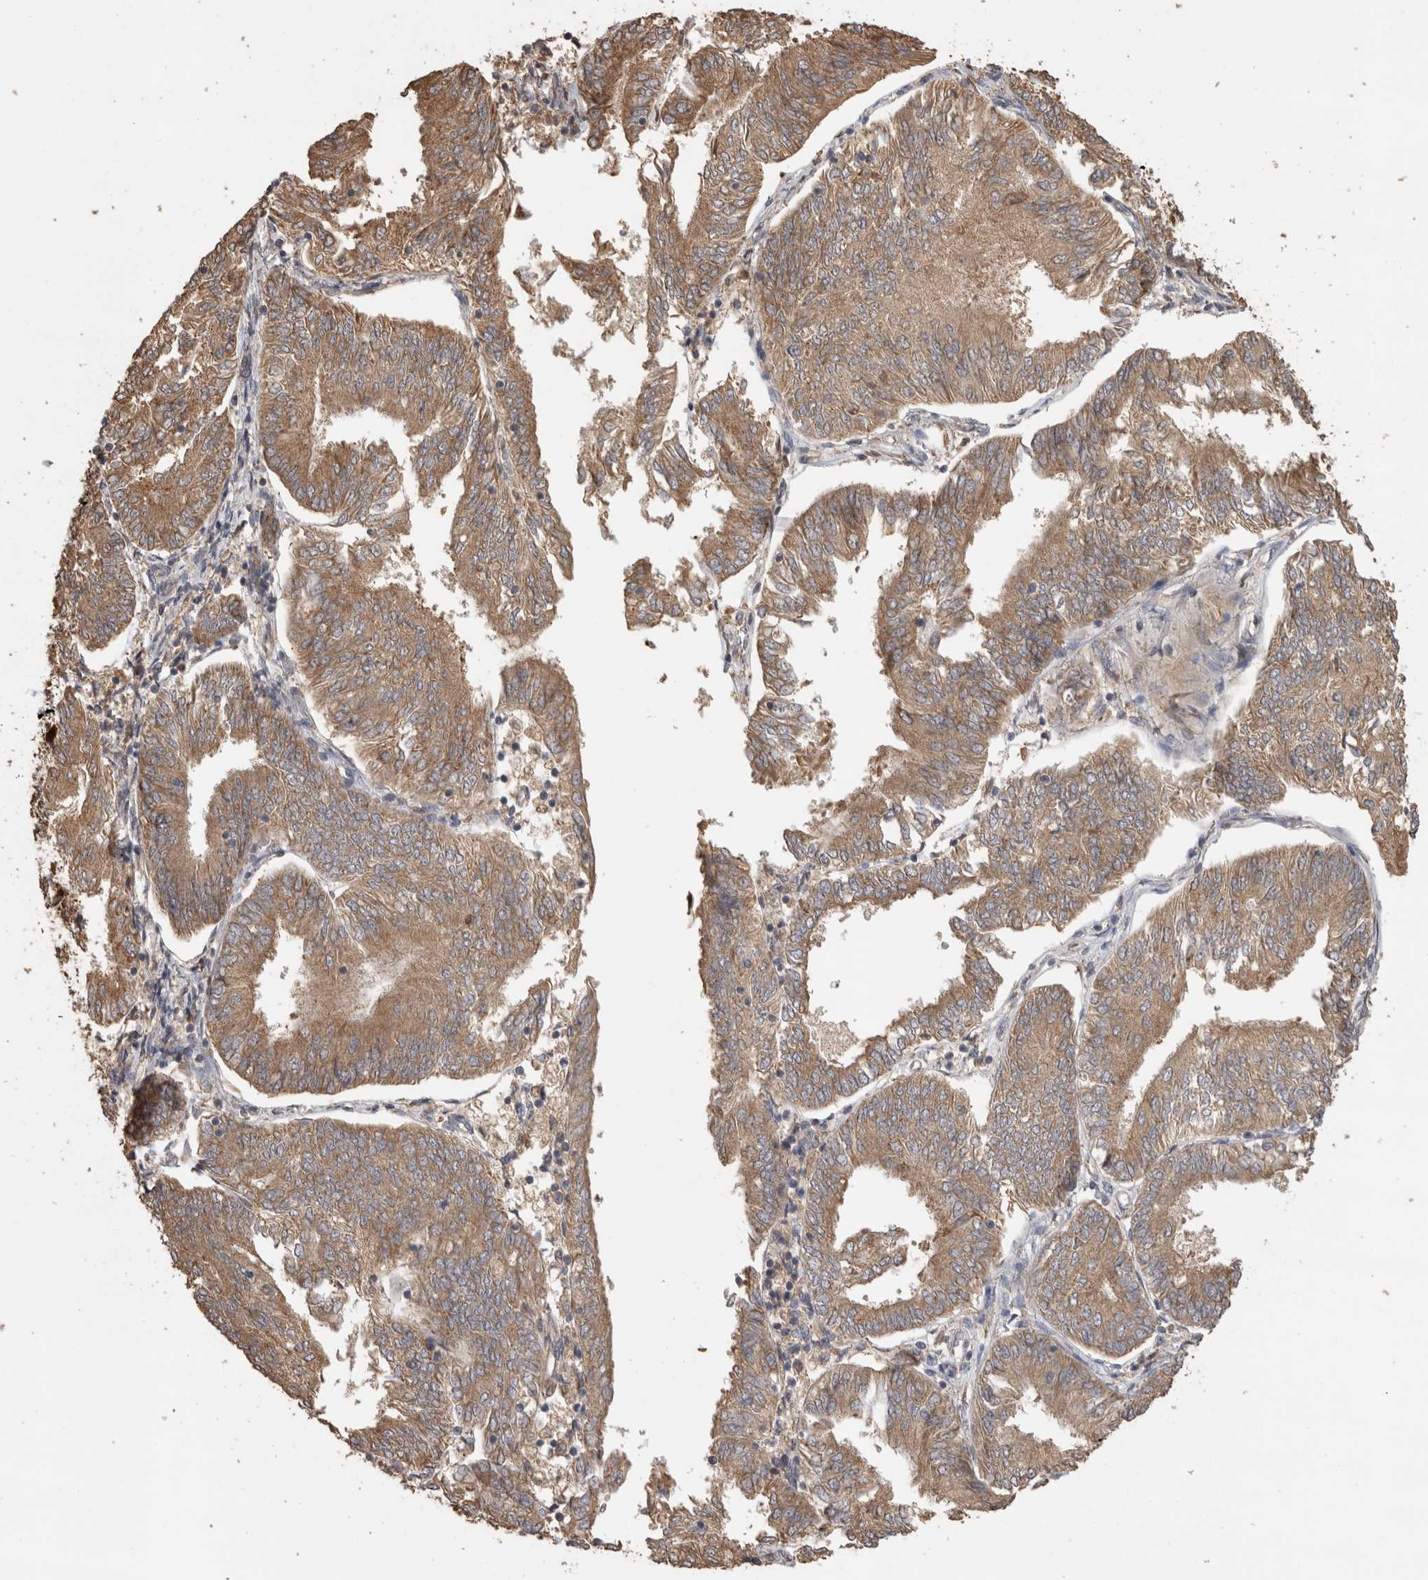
{"staining": {"intensity": "moderate", "quantity": ">75%", "location": "cytoplasmic/membranous"}, "tissue": "endometrial cancer", "cell_type": "Tumor cells", "image_type": "cancer", "snomed": [{"axis": "morphology", "description": "Adenocarcinoma, NOS"}, {"axis": "topography", "description": "Endometrium"}], "caption": "Immunohistochemistry micrograph of neoplastic tissue: human endometrial cancer (adenocarcinoma) stained using immunohistochemistry (IHC) exhibits medium levels of moderate protein expression localized specifically in the cytoplasmic/membranous of tumor cells, appearing as a cytoplasmic/membranous brown color.", "gene": "TBCE", "patient": {"sex": "female", "age": 58}}